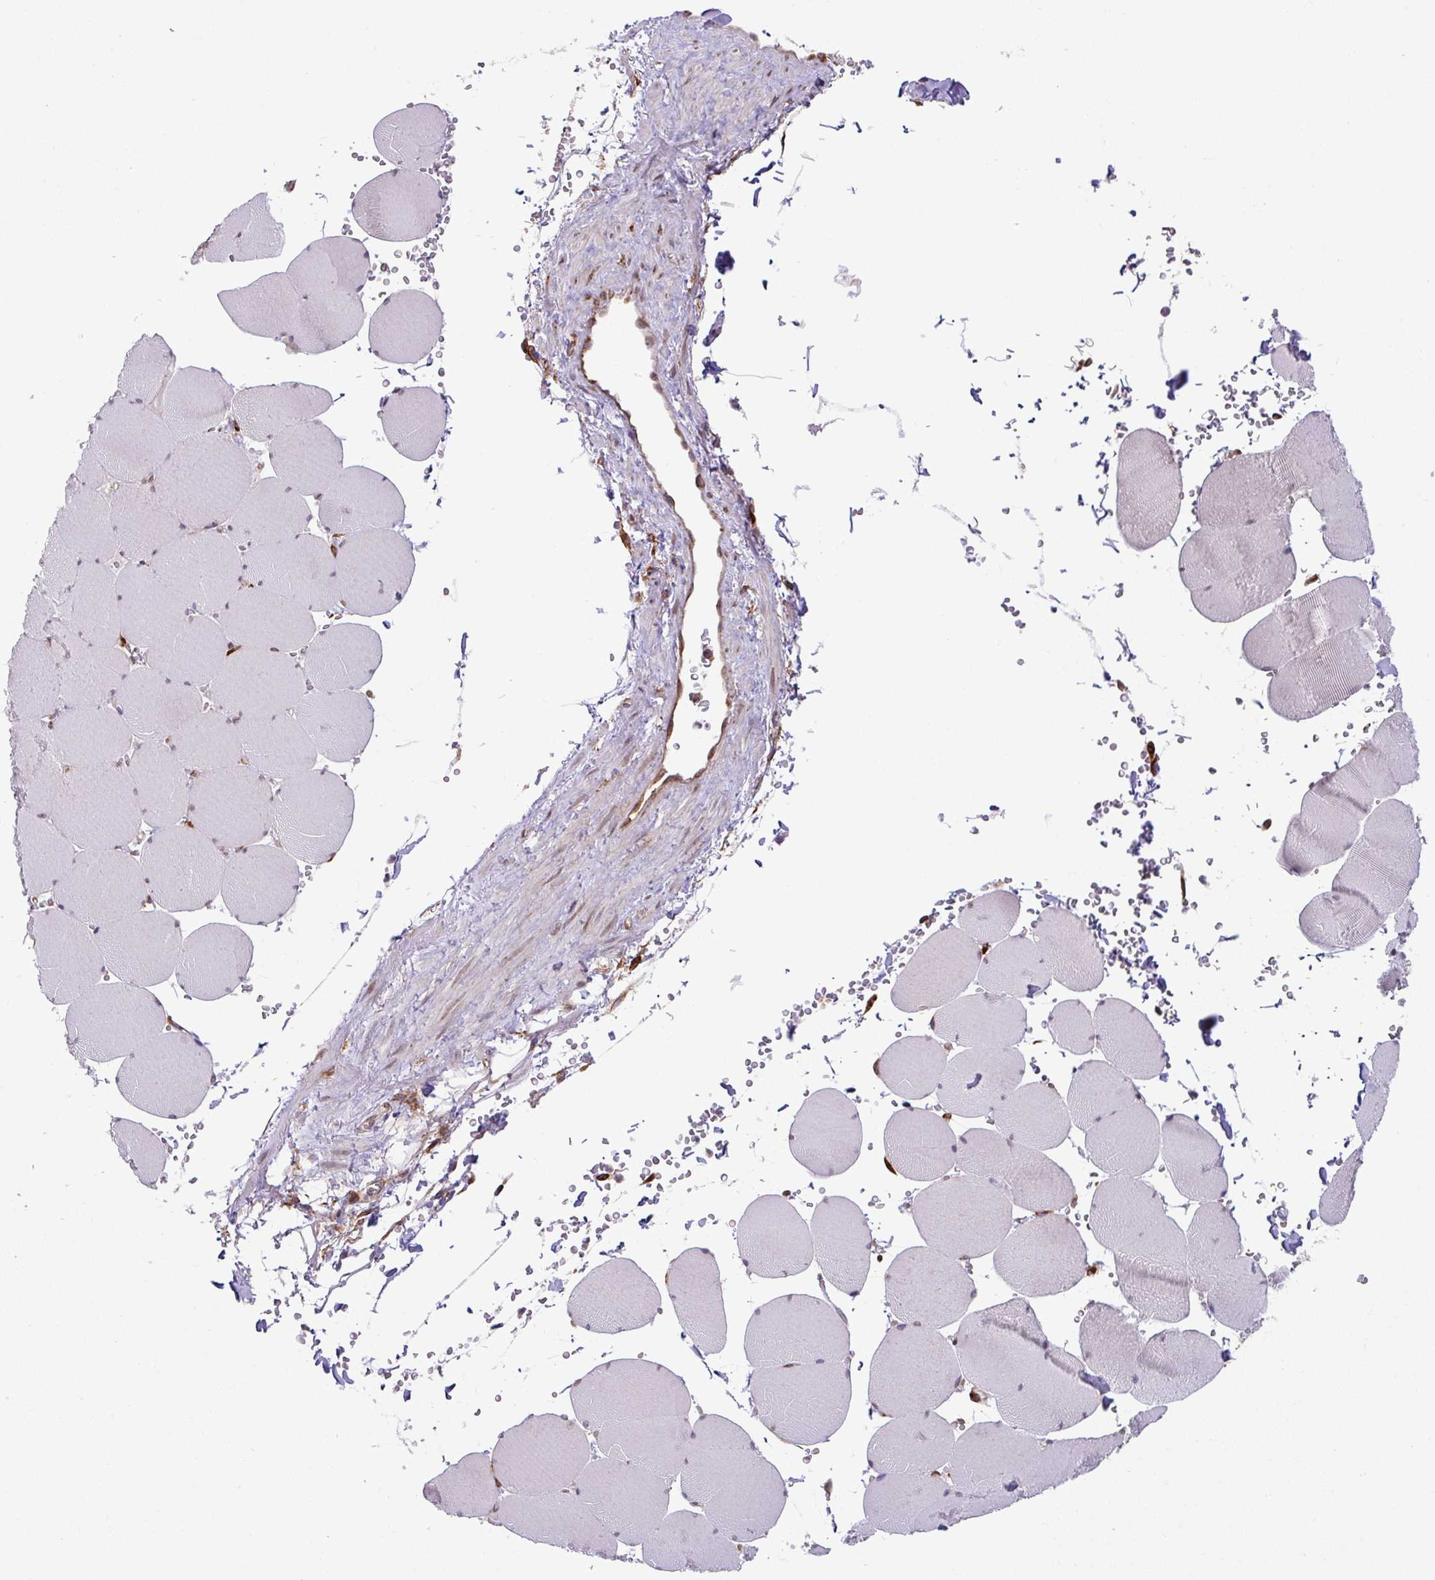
{"staining": {"intensity": "negative", "quantity": "none", "location": "none"}, "tissue": "skeletal muscle", "cell_type": "Myocytes", "image_type": "normal", "snomed": [{"axis": "morphology", "description": "Normal tissue, NOS"}, {"axis": "topography", "description": "Skeletal muscle"}, {"axis": "topography", "description": "Head-Neck"}], "caption": "High magnification brightfield microscopy of unremarkable skeletal muscle stained with DAB (brown) and counterstained with hematoxylin (blue): myocytes show no significant positivity. (Immunohistochemistry, brightfield microscopy, high magnification).", "gene": "SLC39A7", "patient": {"sex": "male", "age": 66}}